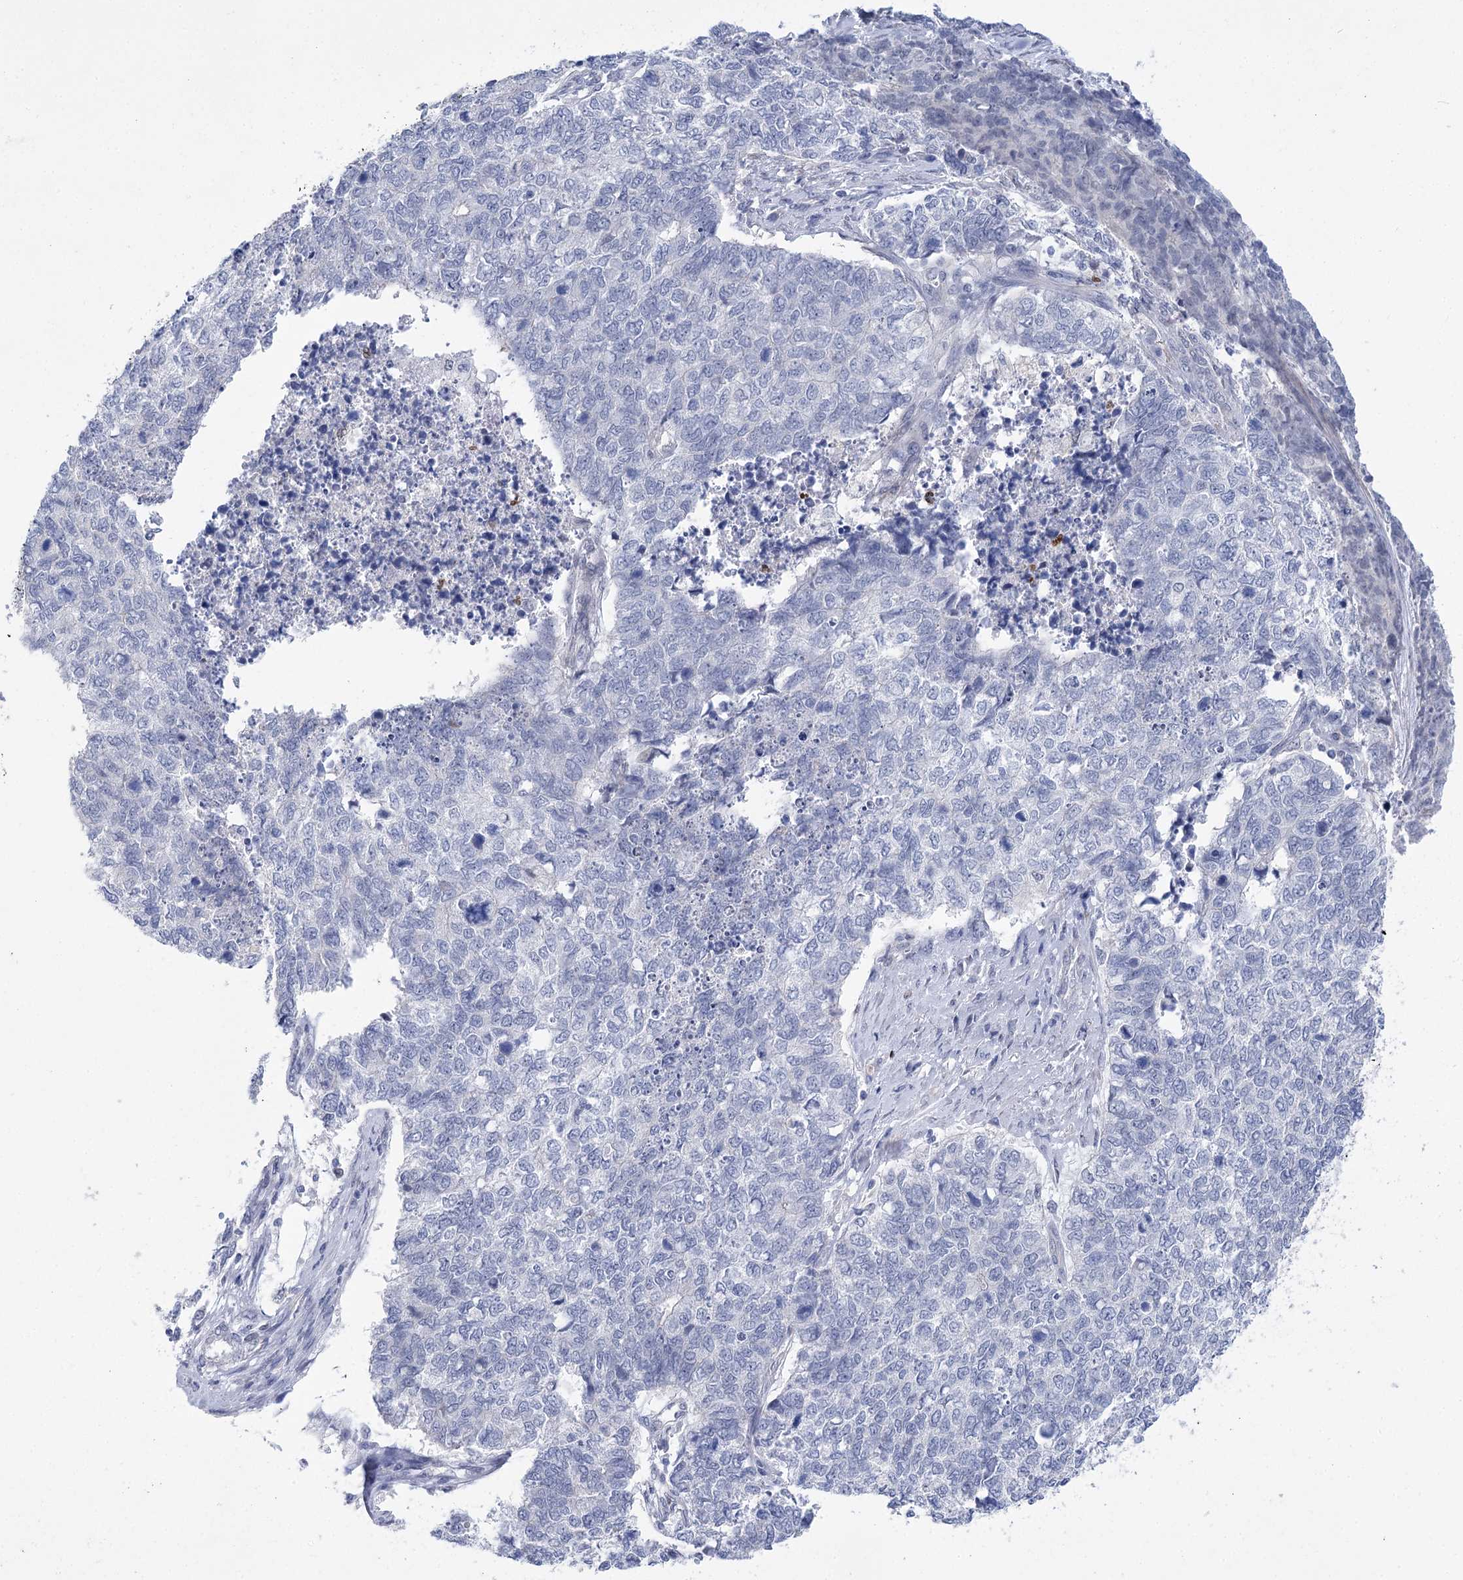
{"staining": {"intensity": "negative", "quantity": "none", "location": "none"}, "tissue": "cervical cancer", "cell_type": "Tumor cells", "image_type": "cancer", "snomed": [{"axis": "morphology", "description": "Squamous cell carcinoma, NOS"}, {"axis": "topography", "description": "Cervix"}], "caption": "Histopathology image shows no protein staining in tumor cells of cervical cancer tissue.", "gene": "THAP6", "patient": {"sex": "female", "age": 63}}